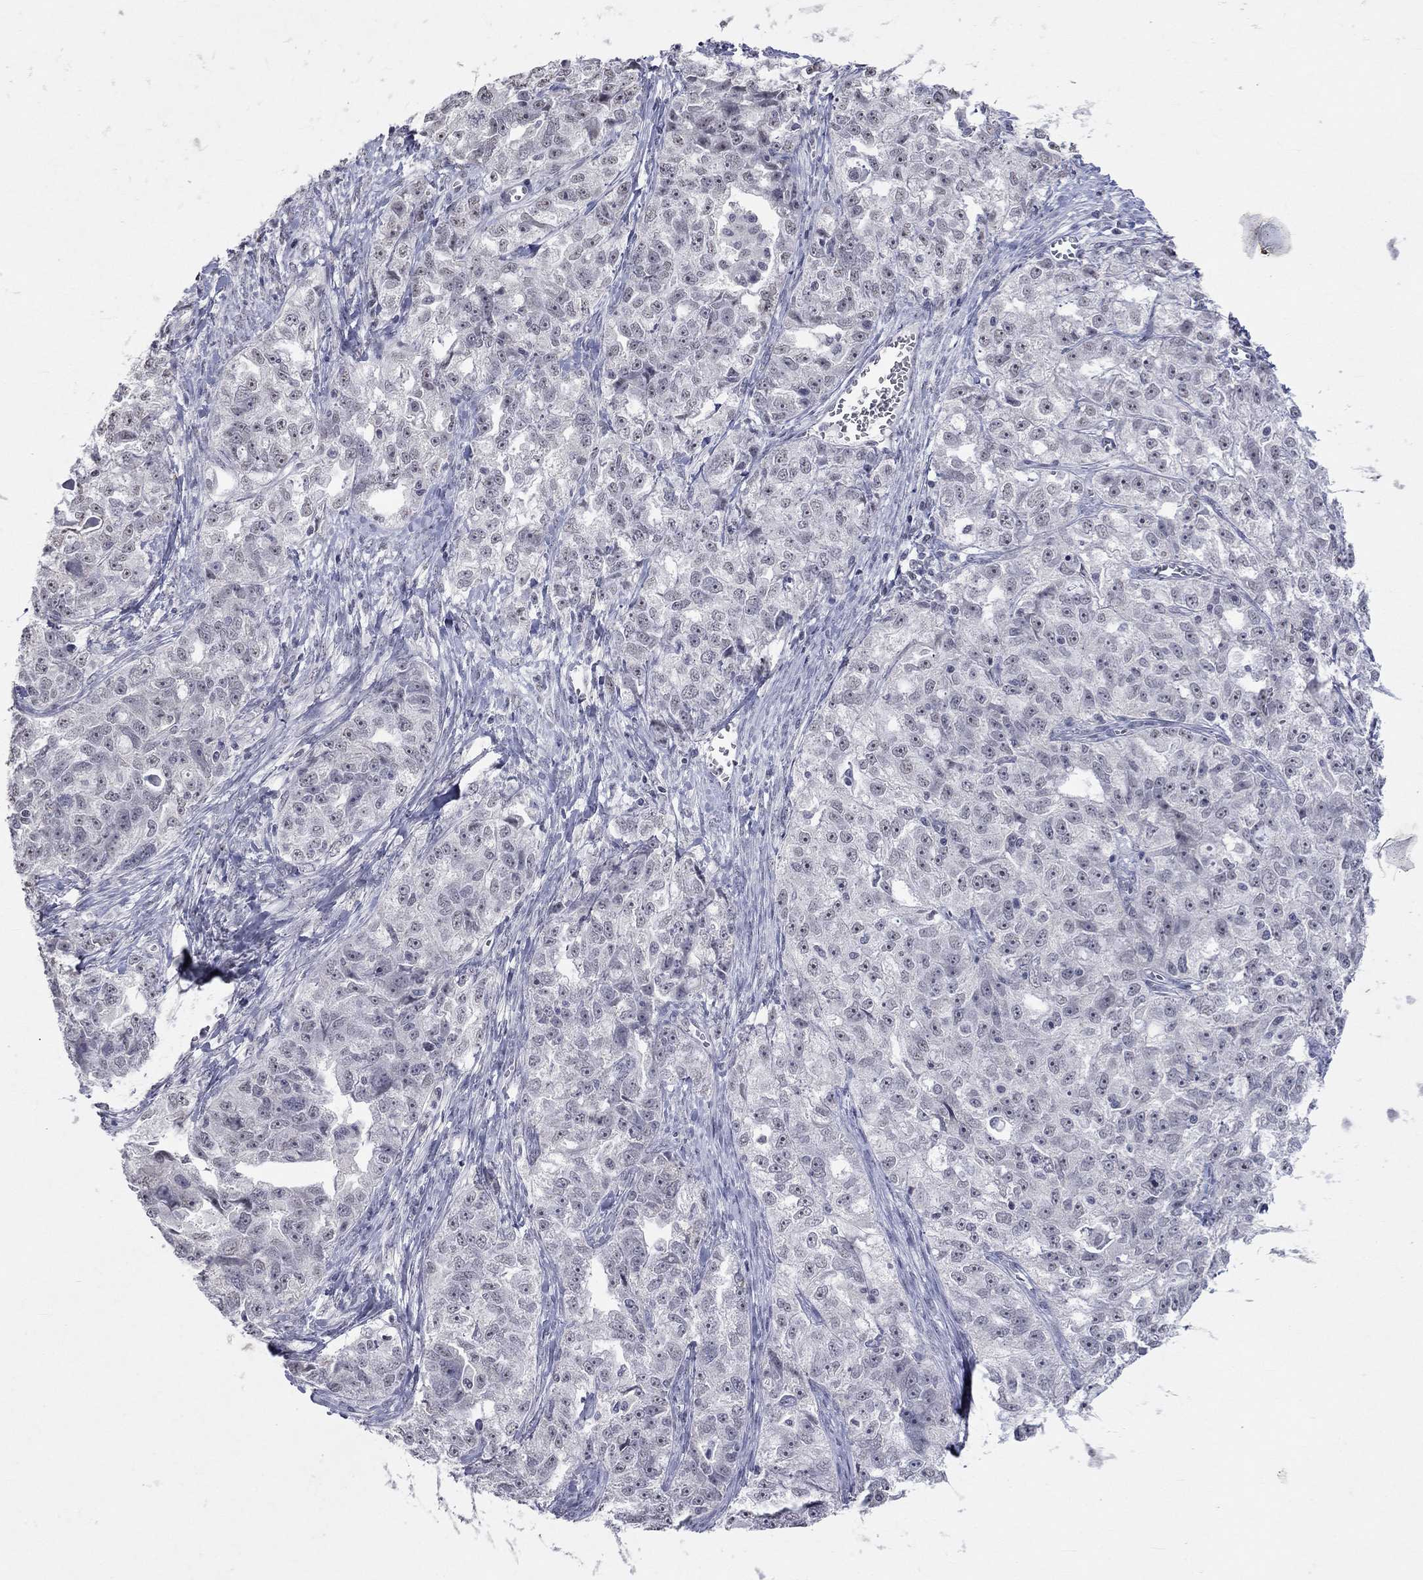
{"staining": {"intensity": "negative", "quantity": "none", "location": "none"}, "tissue": "ovarian cancer", "cell_type": "Tumor cells", "image_type": "cancer", "snomed": [{"axis": "morphology", "description": "Cystadenocarcinoma, serous, NOS"}, {"axis": "topography", "description": "Ovary"}], "caption": "Immunohistochemical staining of human ovarian cancer reveals no significant expression in tumor cells.", "gene": "TMEM143", "patient": {"sex": "female", "age": 51}}